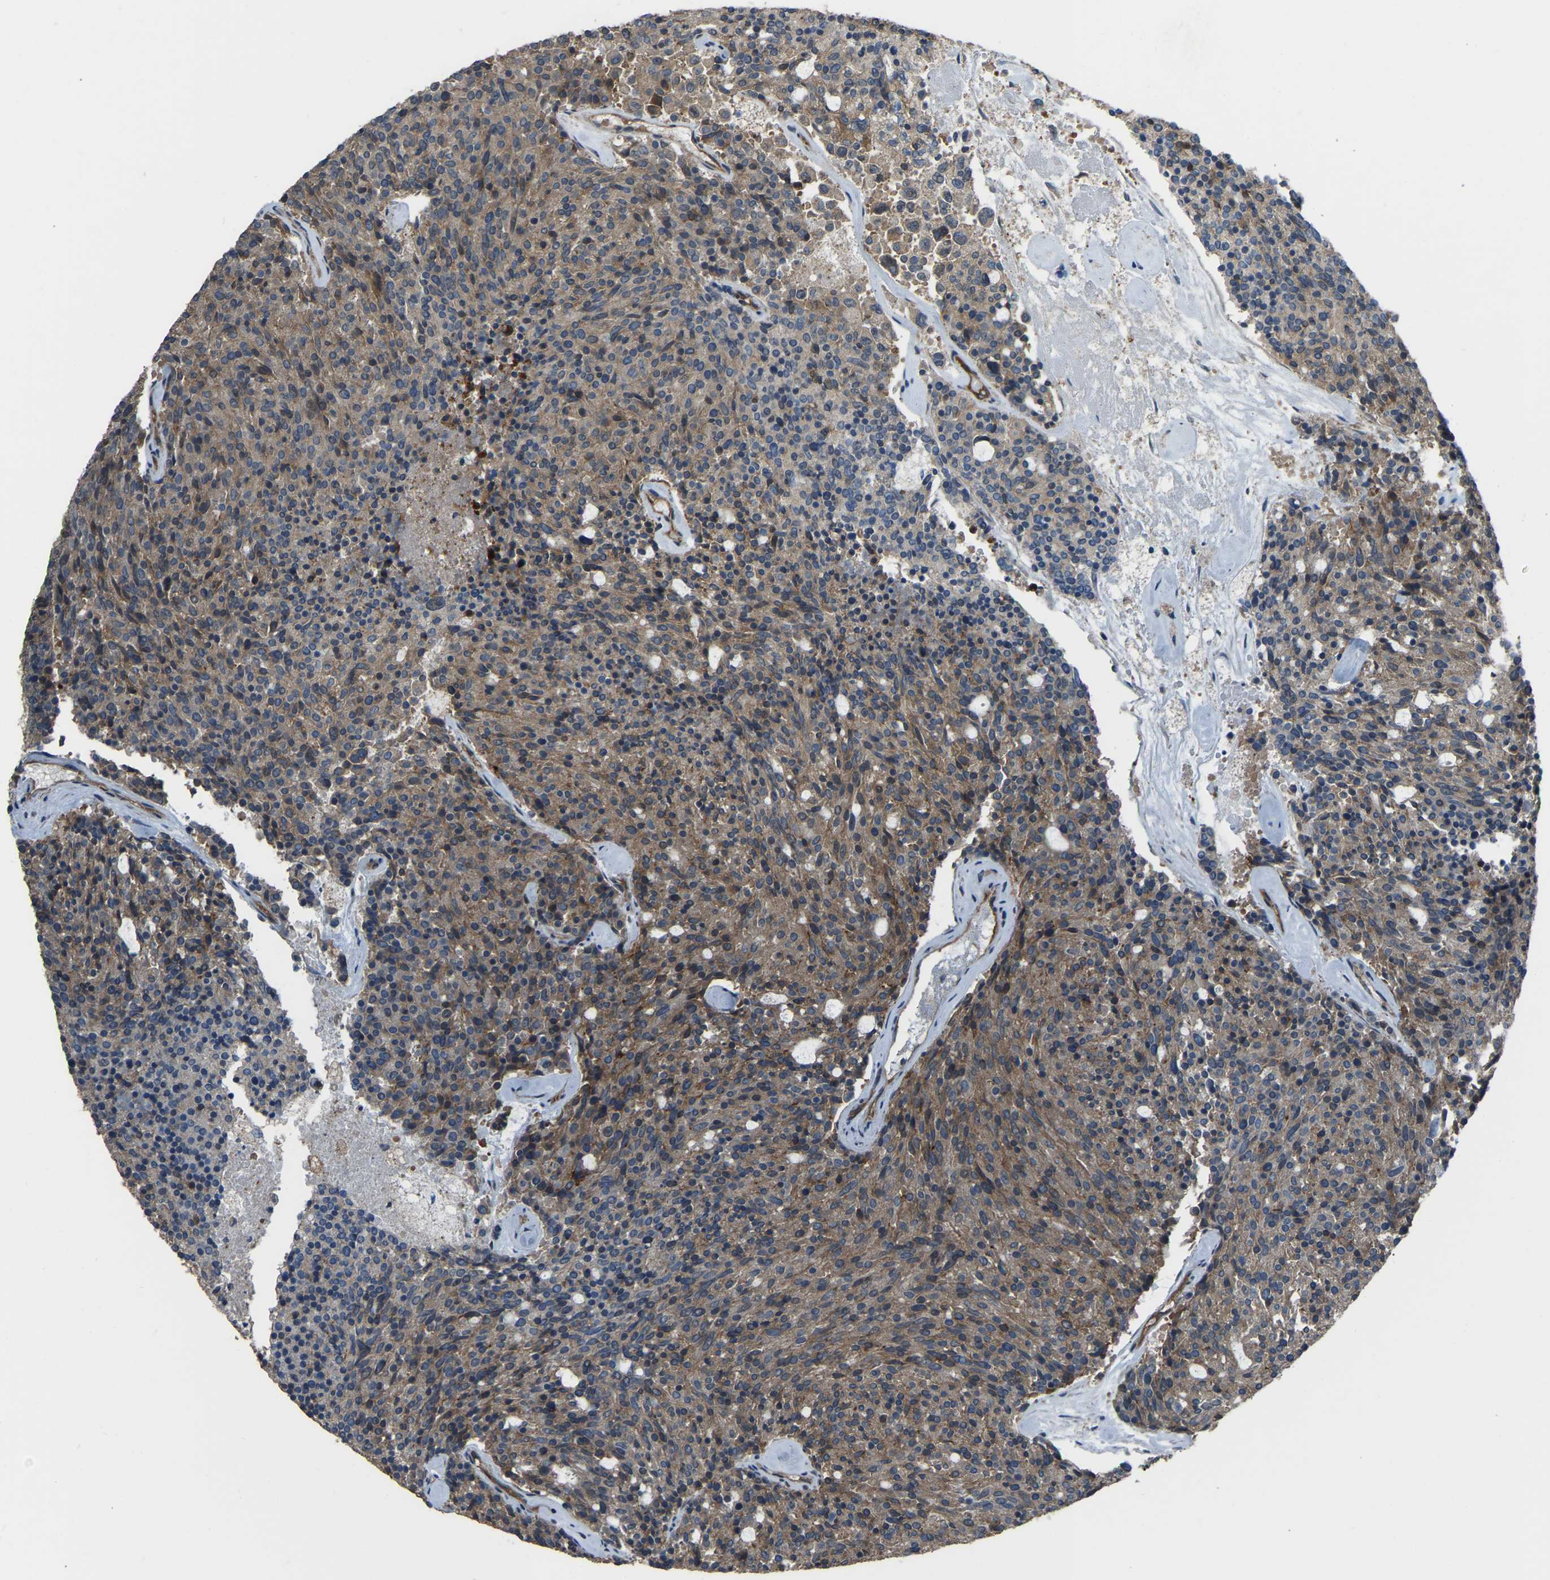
{"staining": {"intensity": "weak", "quantity": "25%-75%", "location": "cytoplasmic/membranous"}, "tissue": "carcinoid", "cell_type": "Tumor cells", "image_type": "cancer", "snomed": [{"axis": "morphology", "description": "Carcinoid, malignant, NOS"}, {"axis": "topography", "description": "Pancreas"}], "caption": "About 25%-75% of tumor cells in carcinoid show weak cytoplasmic/membranous protein expression as visualized by brown immunohistochemical staining.", "gene": "SLC4A2", "patient": {"sex": "female", "age": 54}}